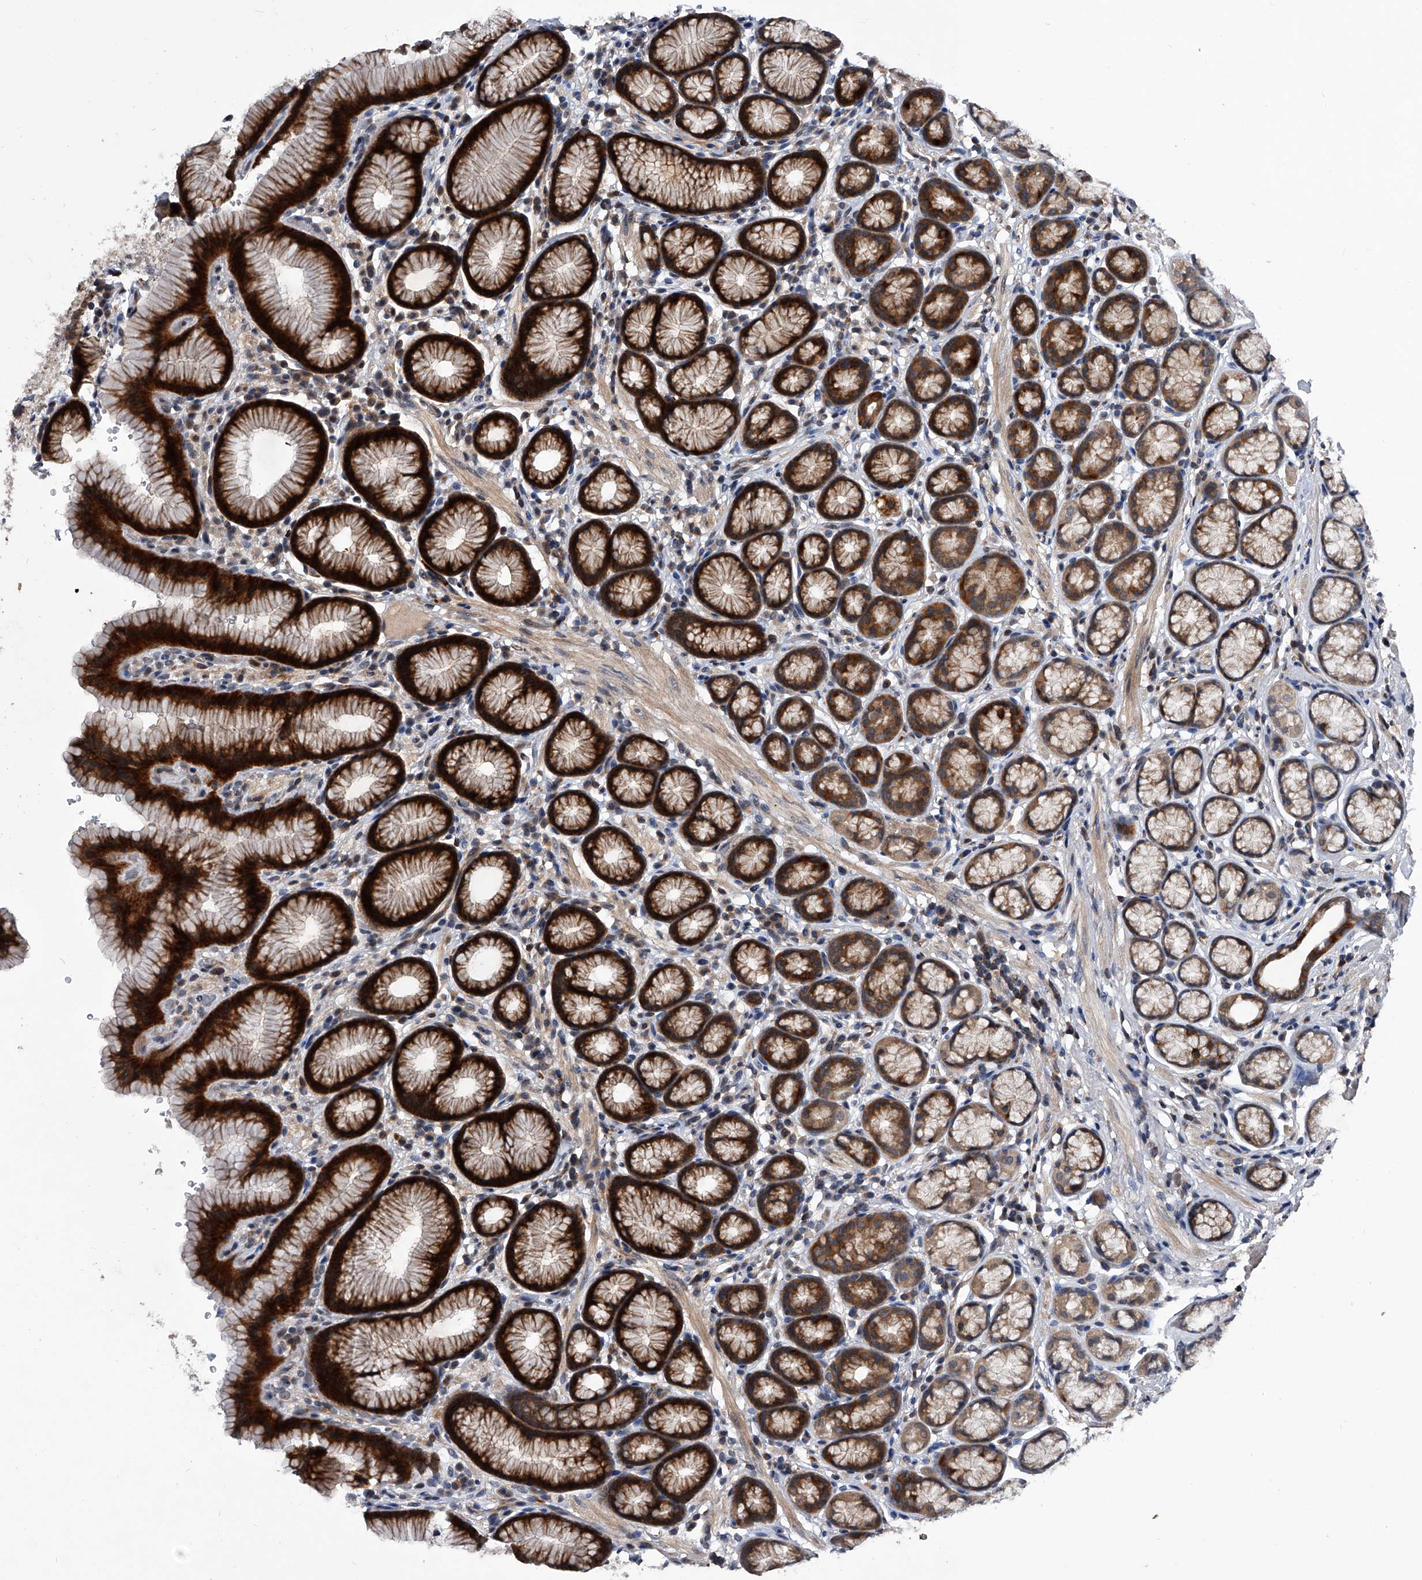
{"staining": {"intensity": "strong", "quantity": "25%-75%", "location": "cytoplasmic/membranous"}, "tissue": "stomach", "cell_type": "Glandular cells", "image_type": "normal", "snomed": [{"axis": "morphology", "description": "Normal tissue, NOS"}, {"axis": "topography", "description": "Stomach"}], "caption": "Glandular cells exhibit high levels of strong cytoplasmic/membranous staining in about 25%-75% of cells in unremarkable stomach. The protein is stained brown, and the nuclei are stained in blue (DAB IHC with brightfield microscopy, high magnification).", "gene": "ZNF30", "patient": {"sex": "male", "age": 42}}